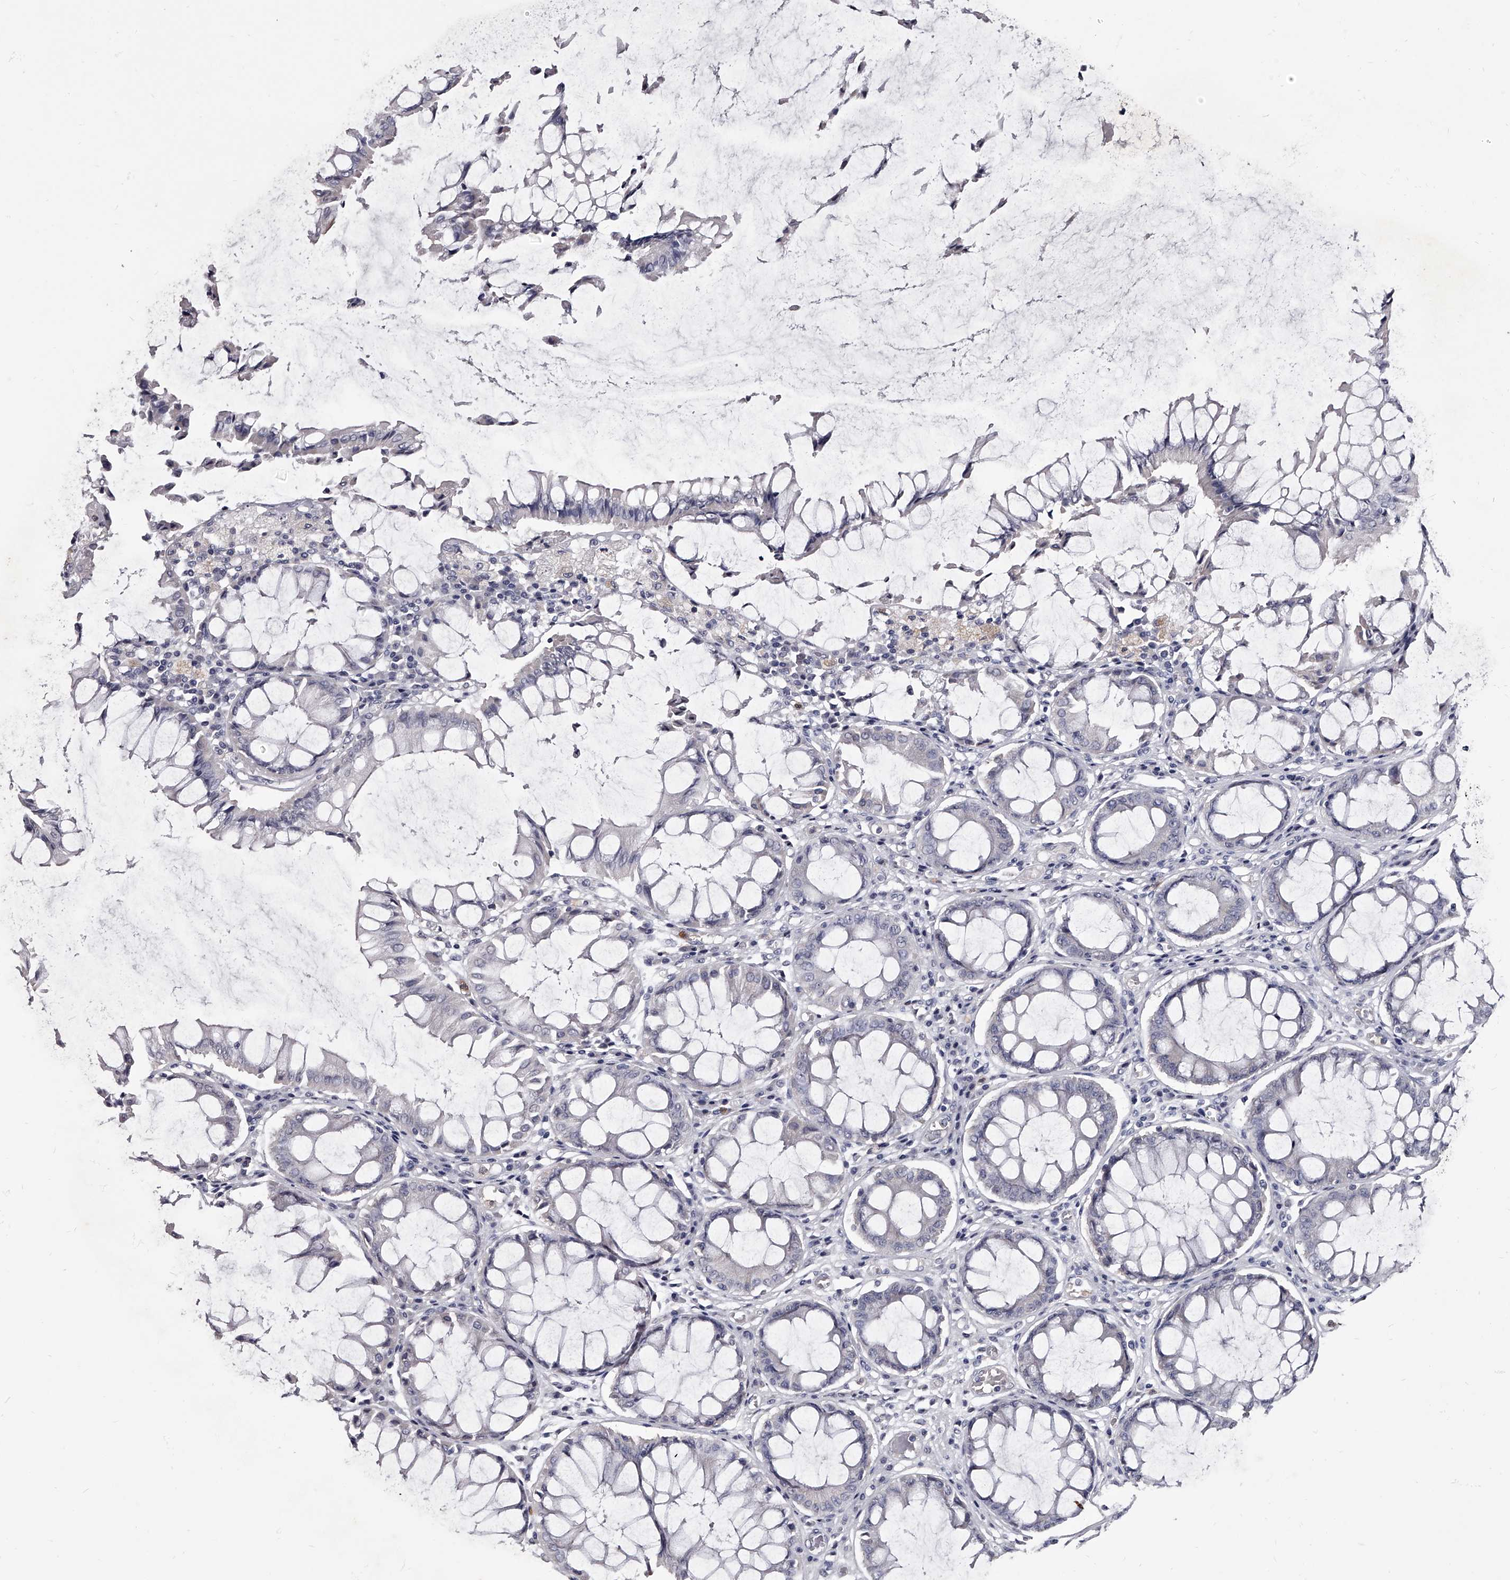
{"staining": {"intensity": "negative", "quantity": "none", "location": "none"}, "tissue": "colorectal cancer", "cell_type": "Tumor cells", "image_type": "cancer", "snomed": [{"axis": "morphology", "description": "Adenocarcinoma, NOS"}, {"axis": "topography", "description": "Rectum"}], "caption": "Tumor cells show no significant protein expression in adenocarcinoma (colorectal).", "gene": "GAPVD1", "patient": {"sex": "male", "age": 84}}